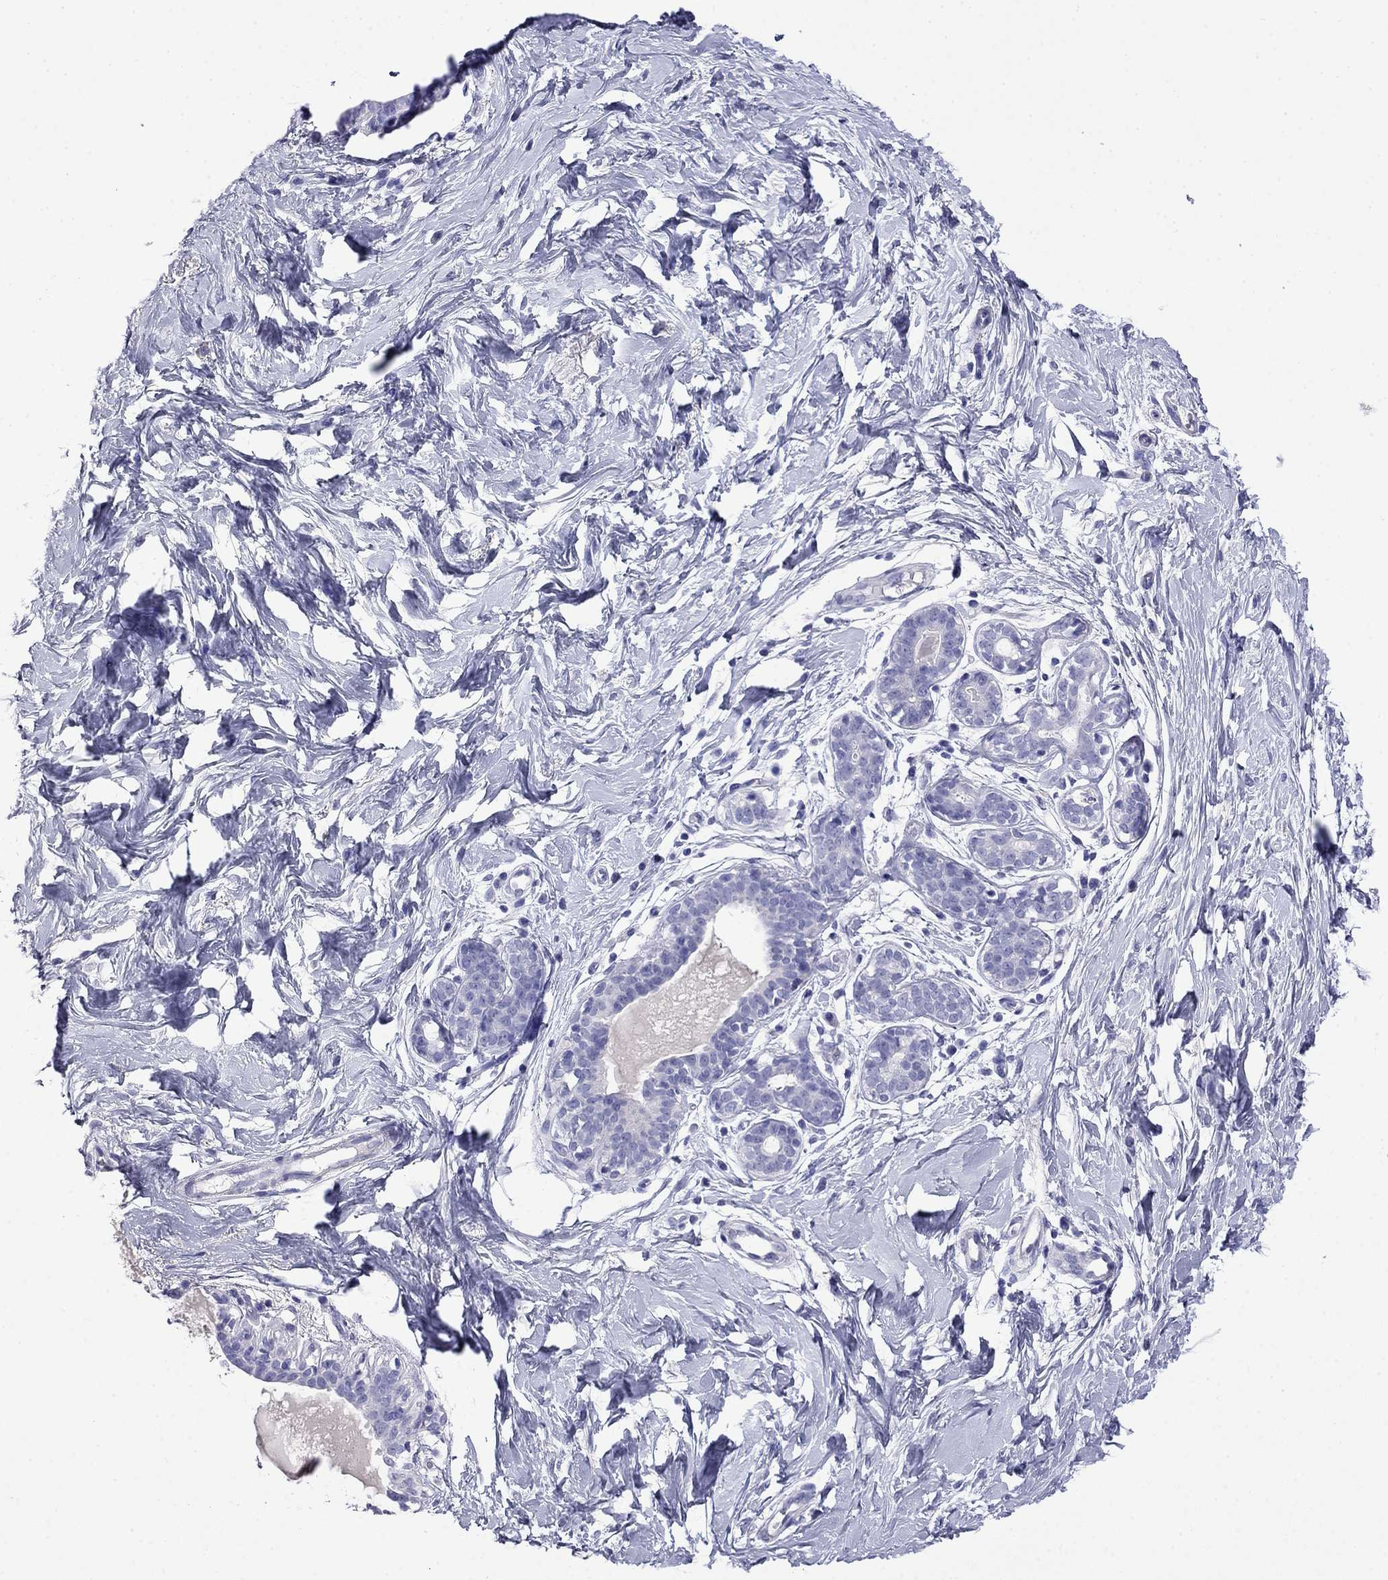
{"staining": {"intensity": "negative", "quantity": "none", "location": "none"}, "tissue": "breast", "cell_type": "Adipocytes", "image_type": "normal", "snomed": [{"axis": "morphology", "description": "Normal tissue, NOS"}, {"axis": "topography", "description": "Breast"}], "caption": "The micrograph reveals no significant positivity in adipocytes of breast. (DAB (3,3'-diaminobenzidine) IHC, high magnification).", "gene": "MYO15A", "patient": {"sex": "female", "age": 37}}